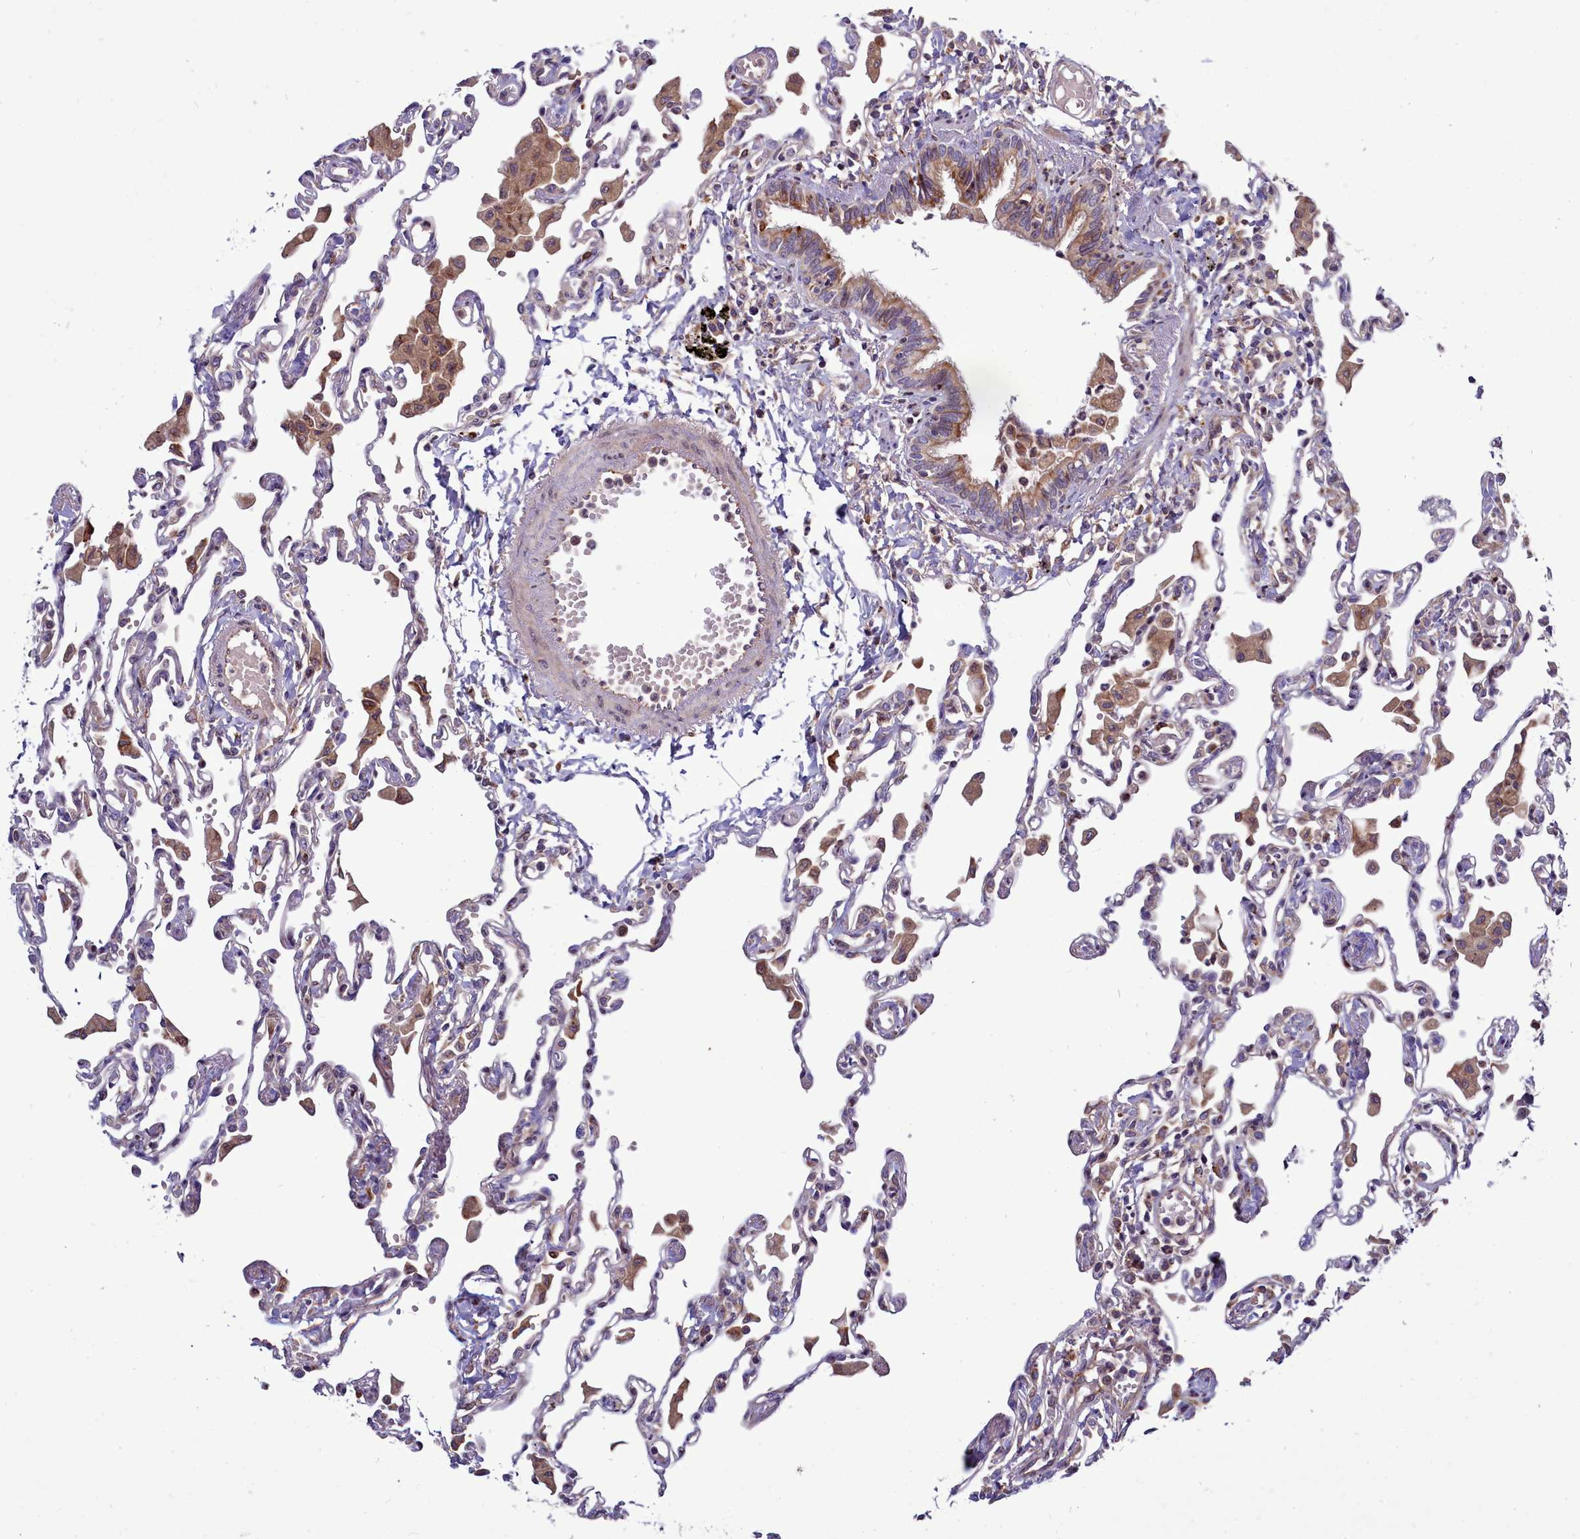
{"staining": {"intensity": "negative", "quantity": "none", "location": "none"}, "tissue": "lung", "cell_type": "Alveolar cells", "image_type": "normal", "snomed": [{"axis": "morphology", "description": "Normal tissue, NOS"}, {"axis": "topography", "description": "Bronchus"}, {"axis": "topography", "description": "Lung"}], "caption": "Protein analysis of normal lung demonstrates no significant expression in alveolar cells. (Brightfield microscopy of DAB (3,3'-diaminobenzidine) IHC at high magnification).", "gene": "RAPGEF4", "patient": {"sex": "female", "age": 49}}